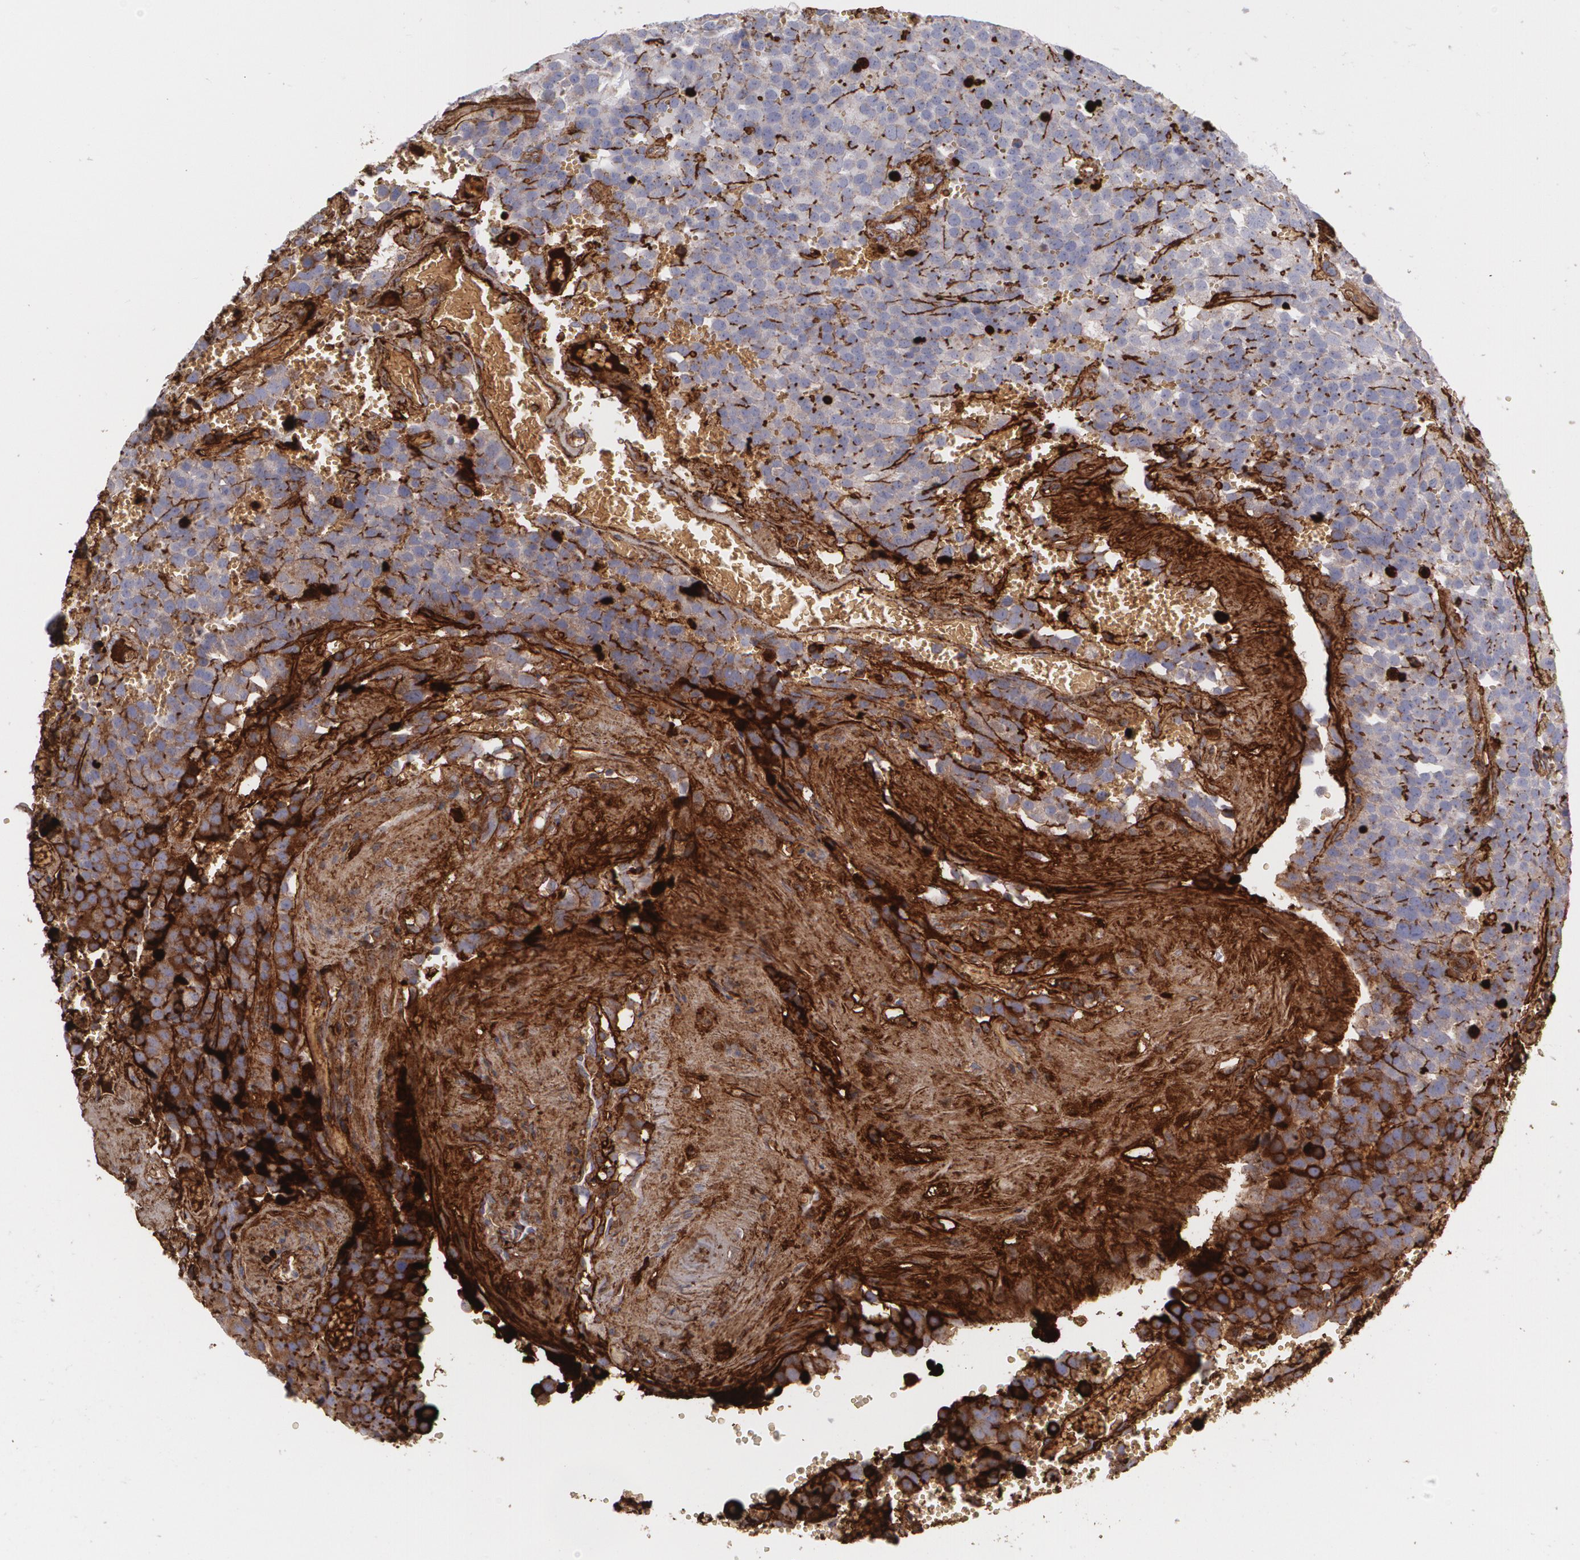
{"staining": {"intensity": "weak", "quantity": ">75%", "location": "cytoplasmic/membranous"}, "tissue": "testis cancer", "cell_type": "Tumor cells", "image_type": "cancer", "snomed": [{"axis": "morphology", "description": "Seminoma, NOS"}, {"axis": "morphology", "description": "Carcinoma, Embryonal, NOS"}, {"axis": "topography", "description": "Testis"}], "caption": "Immunohistochemistry of testis seminoma demonstrates low levels of weak cytoplasmic/membranous positivity in about >75% of tumor cells.", "gene": "FBLN1", "patient": {"sex": "male", "age": 30}}